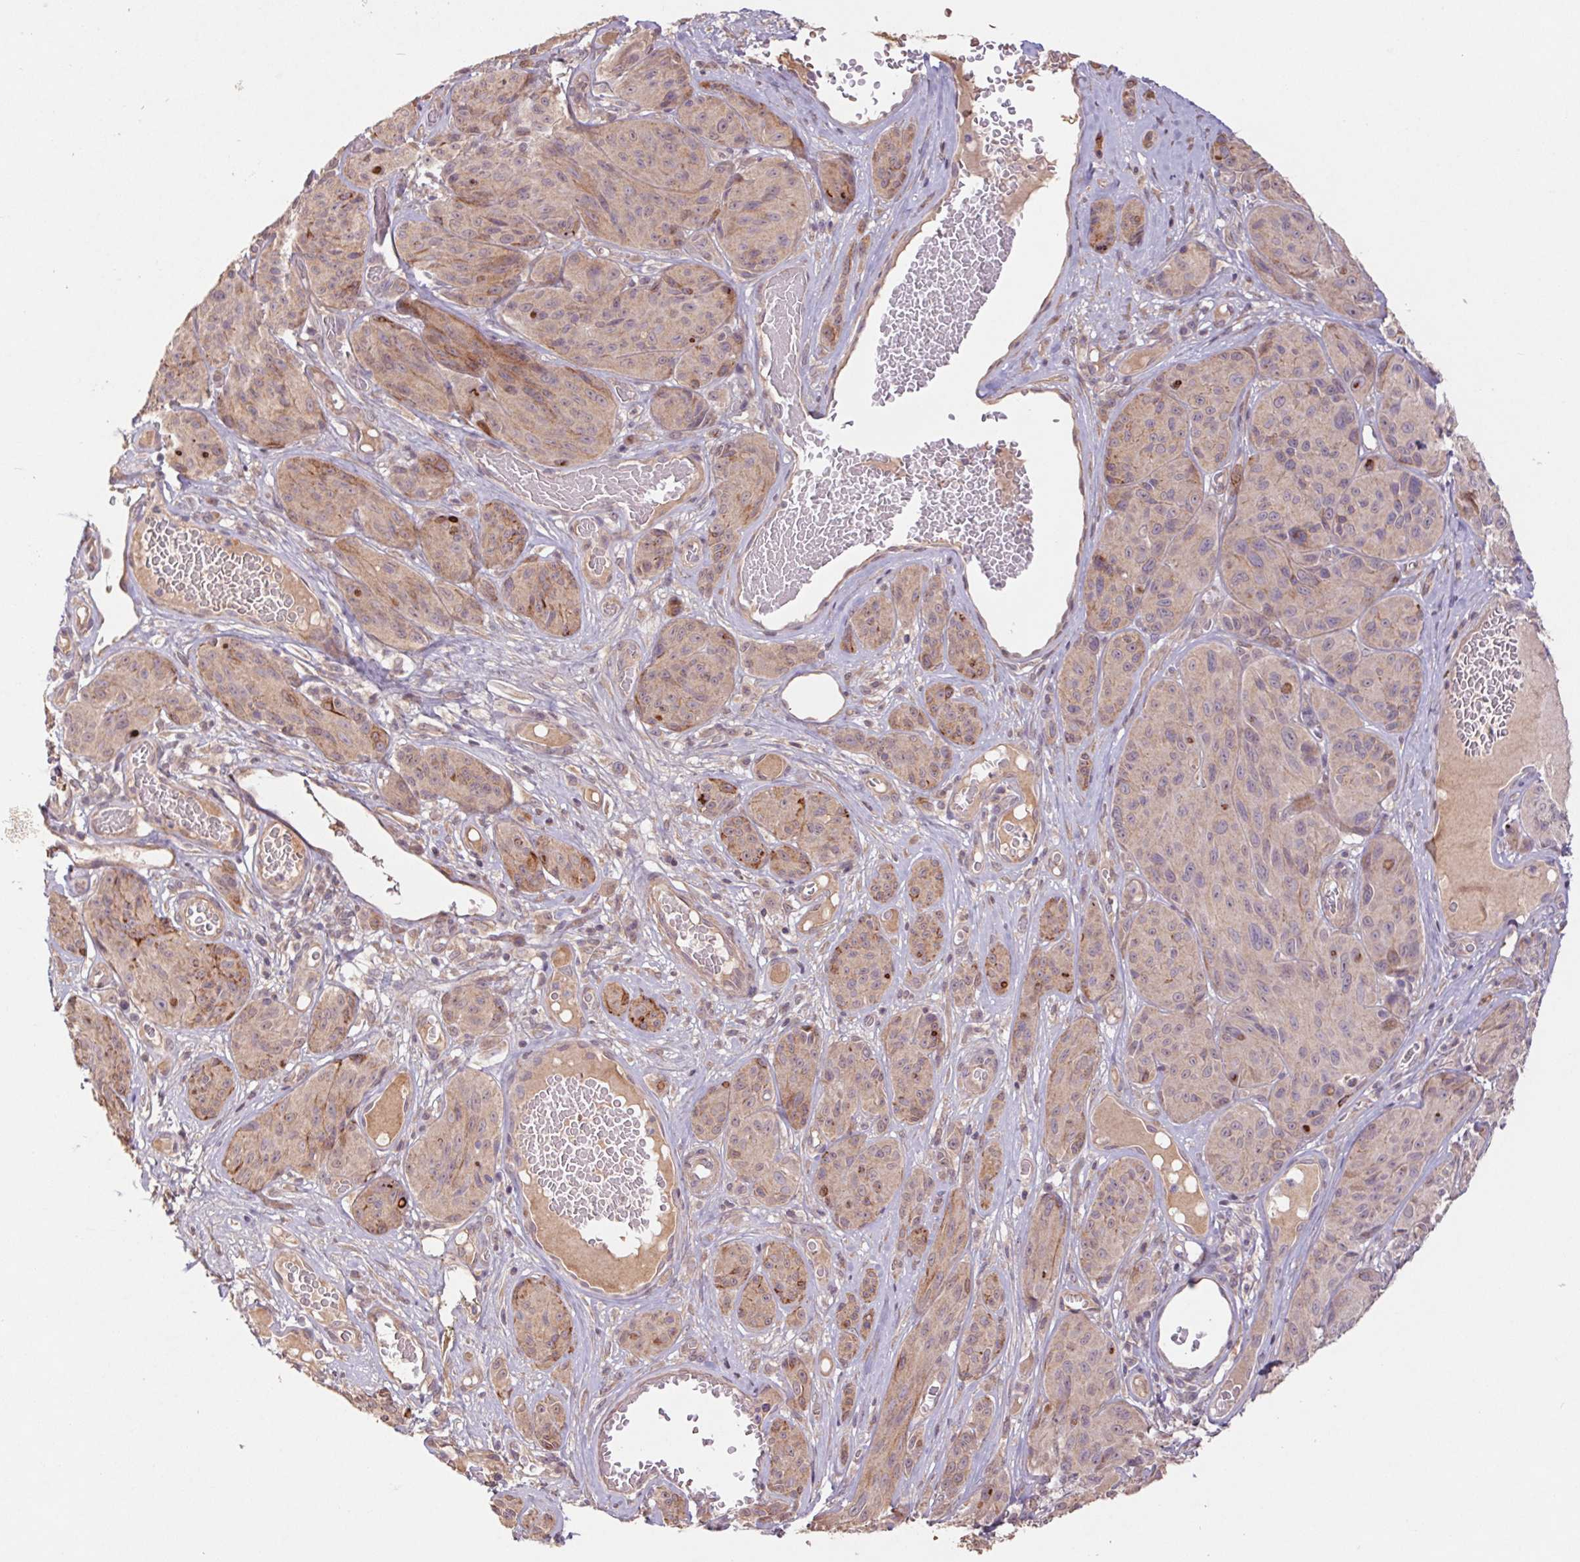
{"staining": {"intensity": "weak", "quantity": "25%-75%", "location": "cytoplasmic/membranous"}, "tissue": "melanoma", "cell_type": "Tumor cells", "image_type": "cancer", "snomed": [{"axis": "morphology", "description": "Malignant melanoma, NOS"}, {"axis": "topography", "description": "Skin"}], "caption": "Immunohistochemical staining of malignant melanoma demonstrates low levels of weak cytoplasmic/membranous protein staining in approximately 25%-75% of tumor cells.", "gene": "GRM2", "patient": {"sex": "male", "age": 91}}